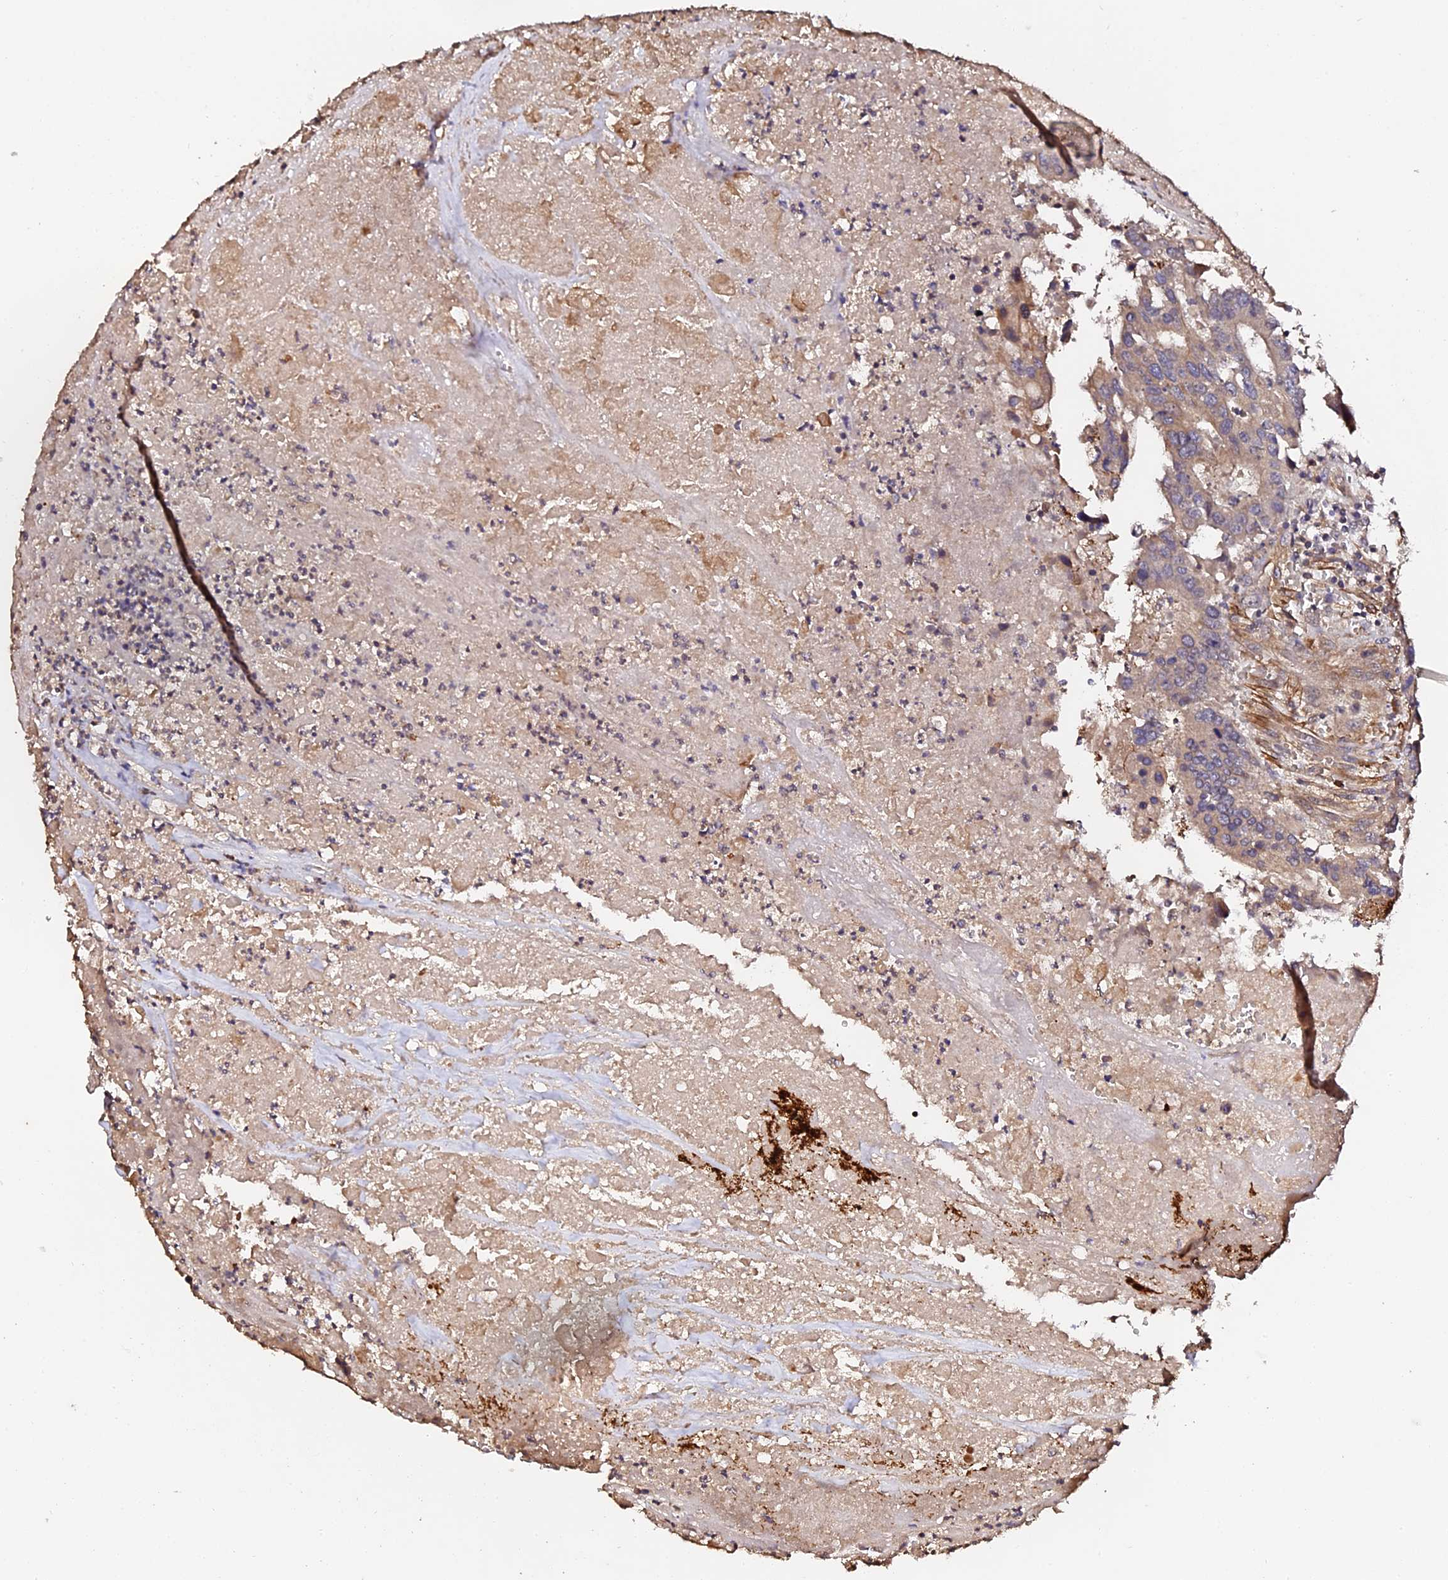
{"staining": {"intensity": "weak", "quantity": "25%-75%", "location": "cytoplasmic/membranous"}, "tissue": "colorectal cancer", "cell_type": "Tumor cells", "image_type": "cancer", "snomed": [{"axis": "morphology", "description": "Adenocarcinoma, NOS"}, {"axis": "topography", "description": "Colon"}], "caption": "Weak cytoplasmic/membranous staining is seen in about 25%-75% of tumor cells in colorectal adenocarcinoma.", "gene": "TDO2", "patient": {"sex": "male", "age": 77}}